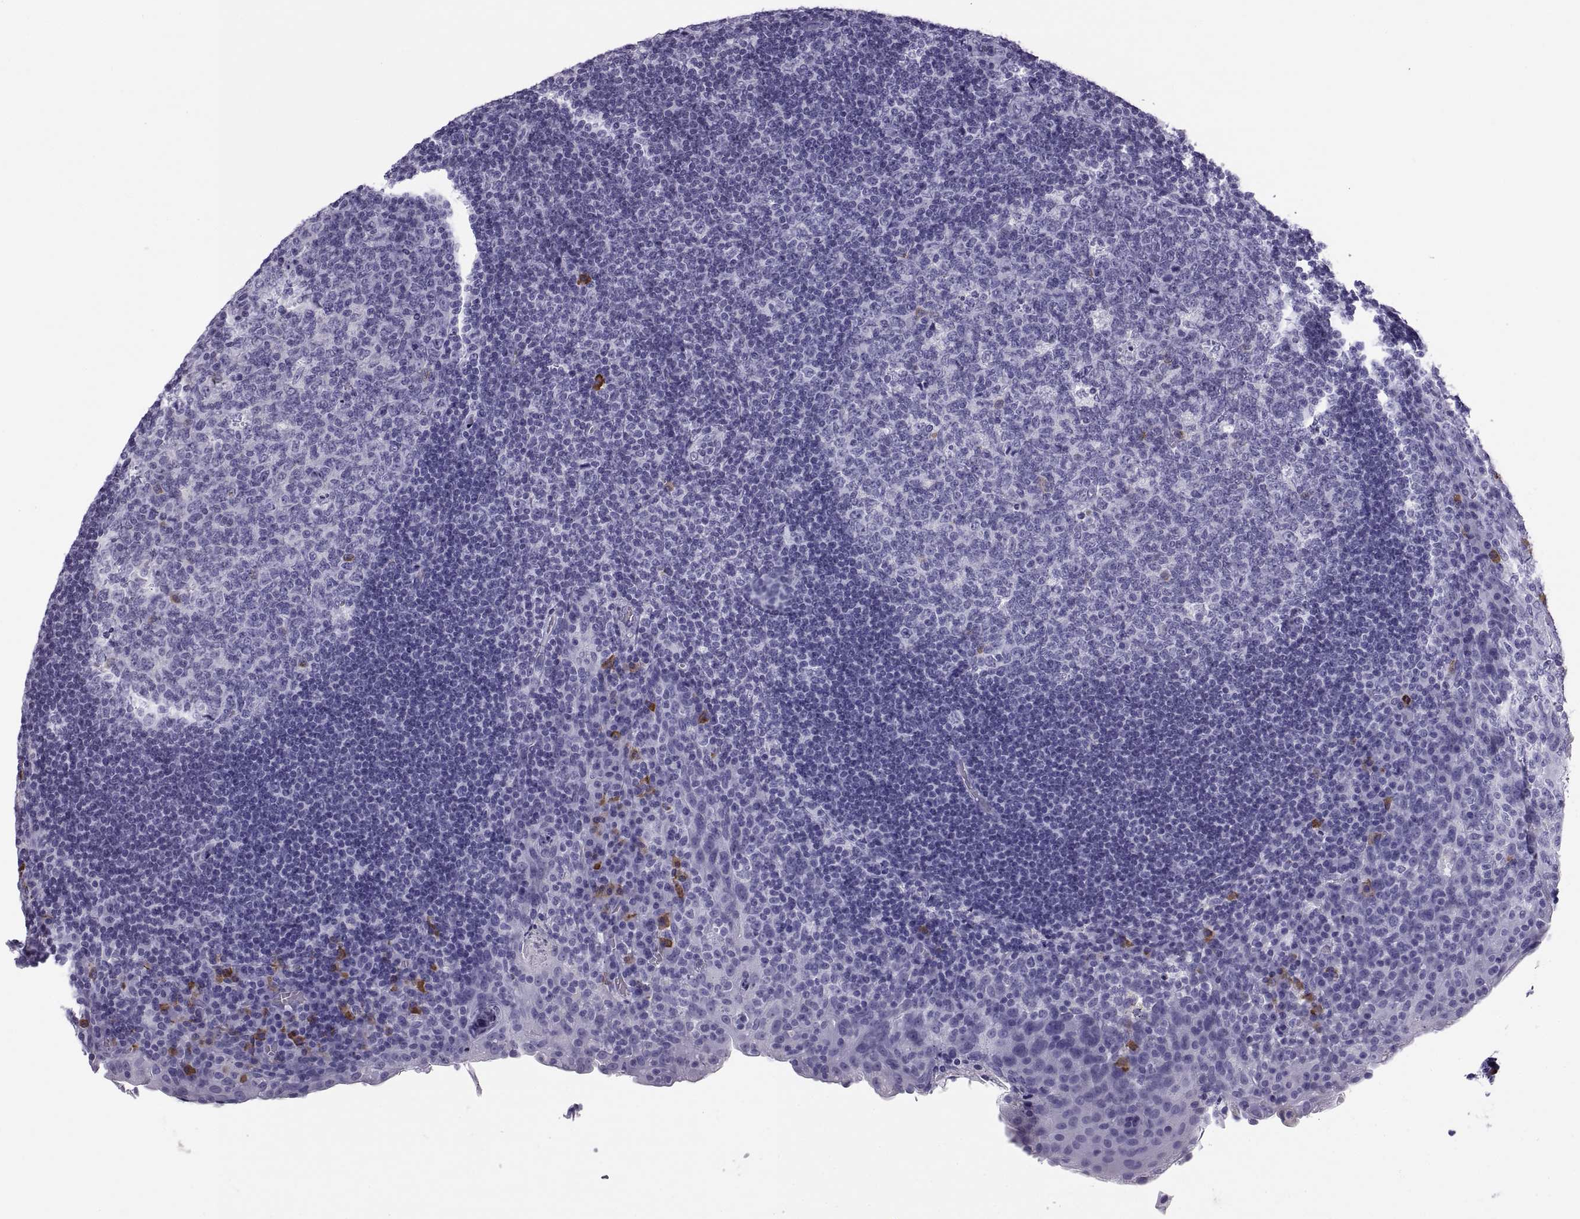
{"staining": {"intensity": "negative", "quantity": "none", "location": "none"}, "tissue": "tonsil", "cell_type": "Germinal center cells", "image_type": "normal", "snomed": [{"axis": "morphology", "description": "Normal tissue, NOS"}, {"axis": "topography", "description": "Tonsil"}], "caption": "The photomicrograph shows no staining of germinal center cells in normal tonsil. (DAB (3,3'-diaminobenzidine) IHC with hematoxylin counter stain).", "gene": "CT47A10", "patient": {"sex": "male", "age": 17}}